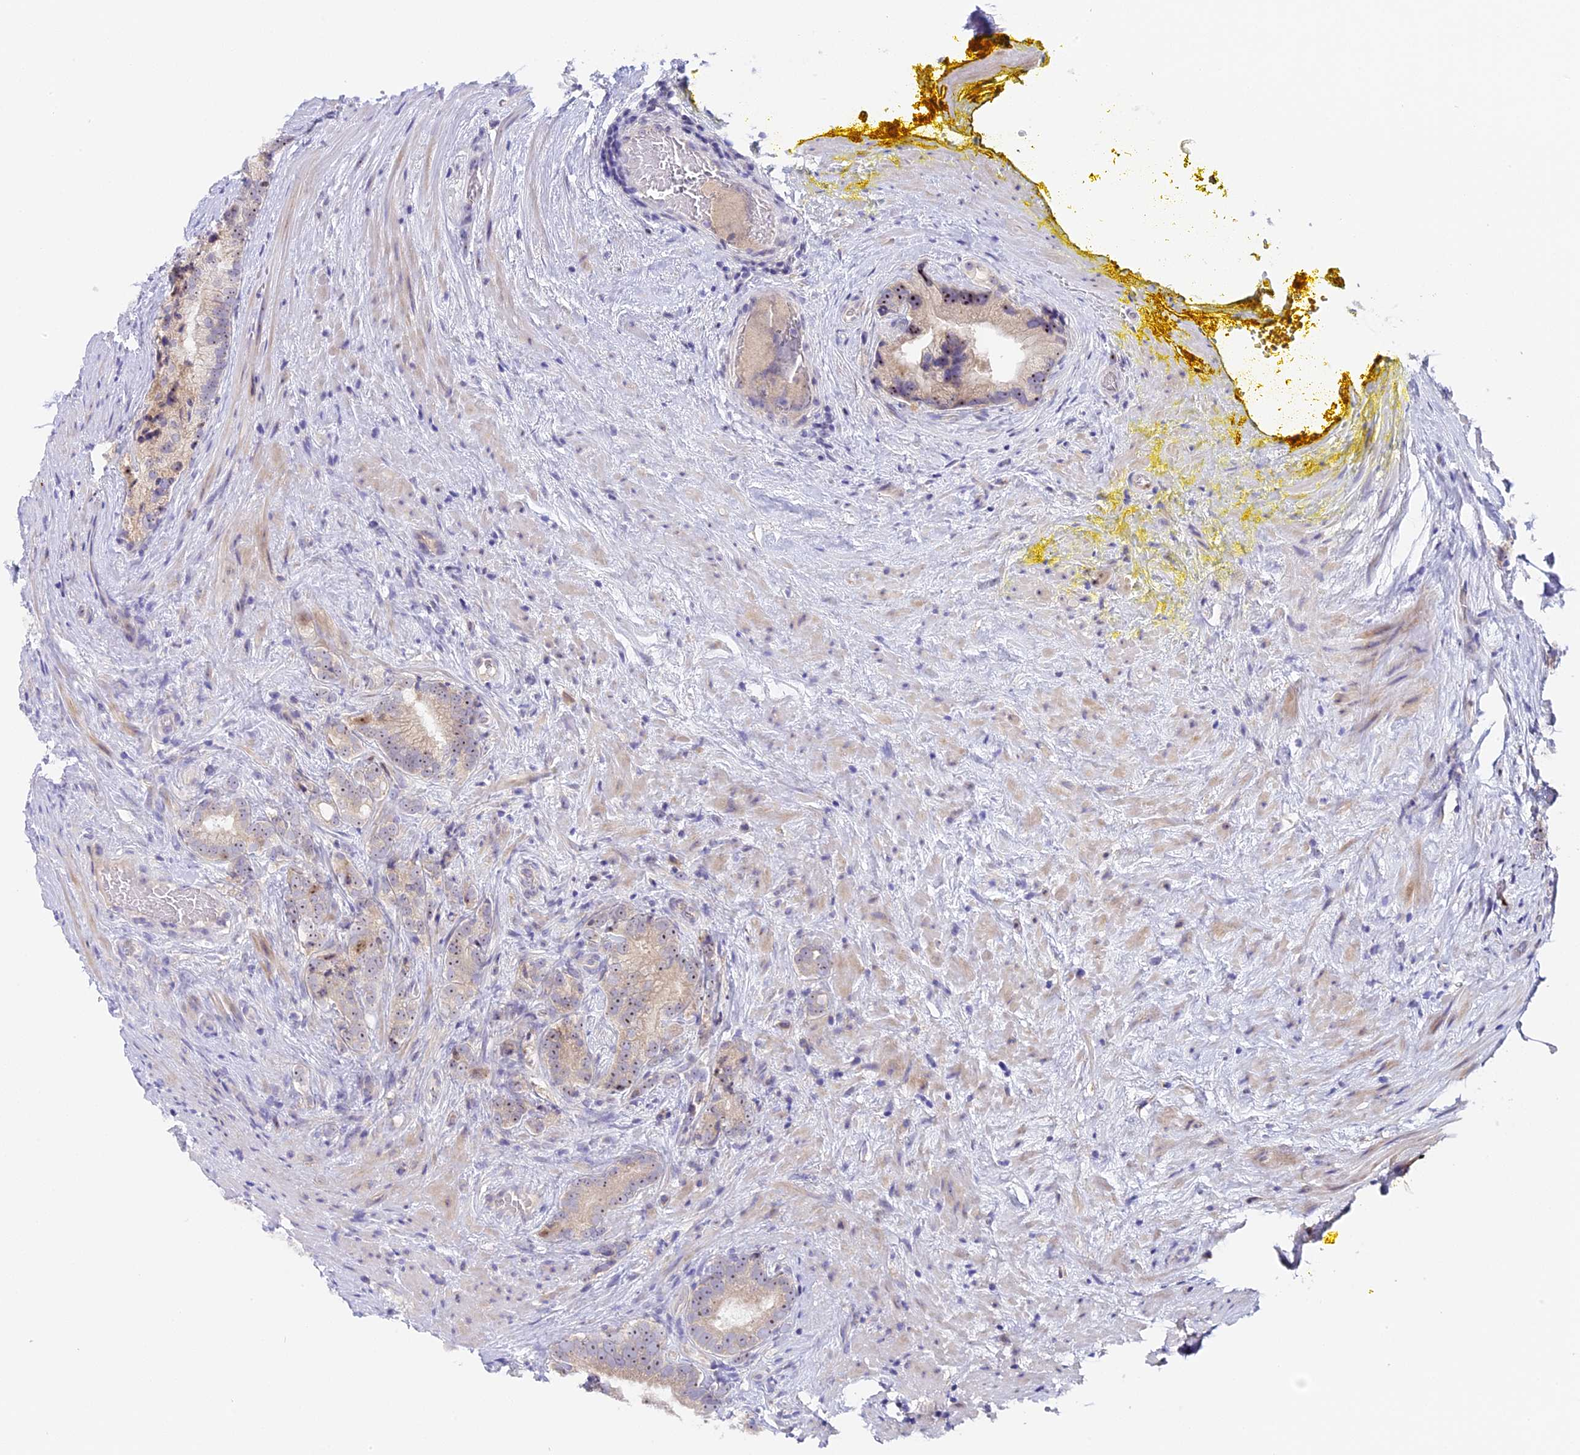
{"staining": {"intensity": "weak", "quantity": ">75%", "location": "nuclear"}, "tissue": "prostate cancer", "cell_type": "Tumor cells", "image_type": "cancer", "snomed": [{"axis": "morphology", "description": "Adenocarcinoma, Low grade"}, {"axis": "topography", "description": "Prostate"}], "caption": "Immunohistochemistry (IHC) of human prostate cancer (low-grade adenocarcinoma) reveals low levels of weak nuclear positivity in approximately >75% of tumor cells.", "gene": "RAD51", "patient": {"sex": "male", "age": 71}}